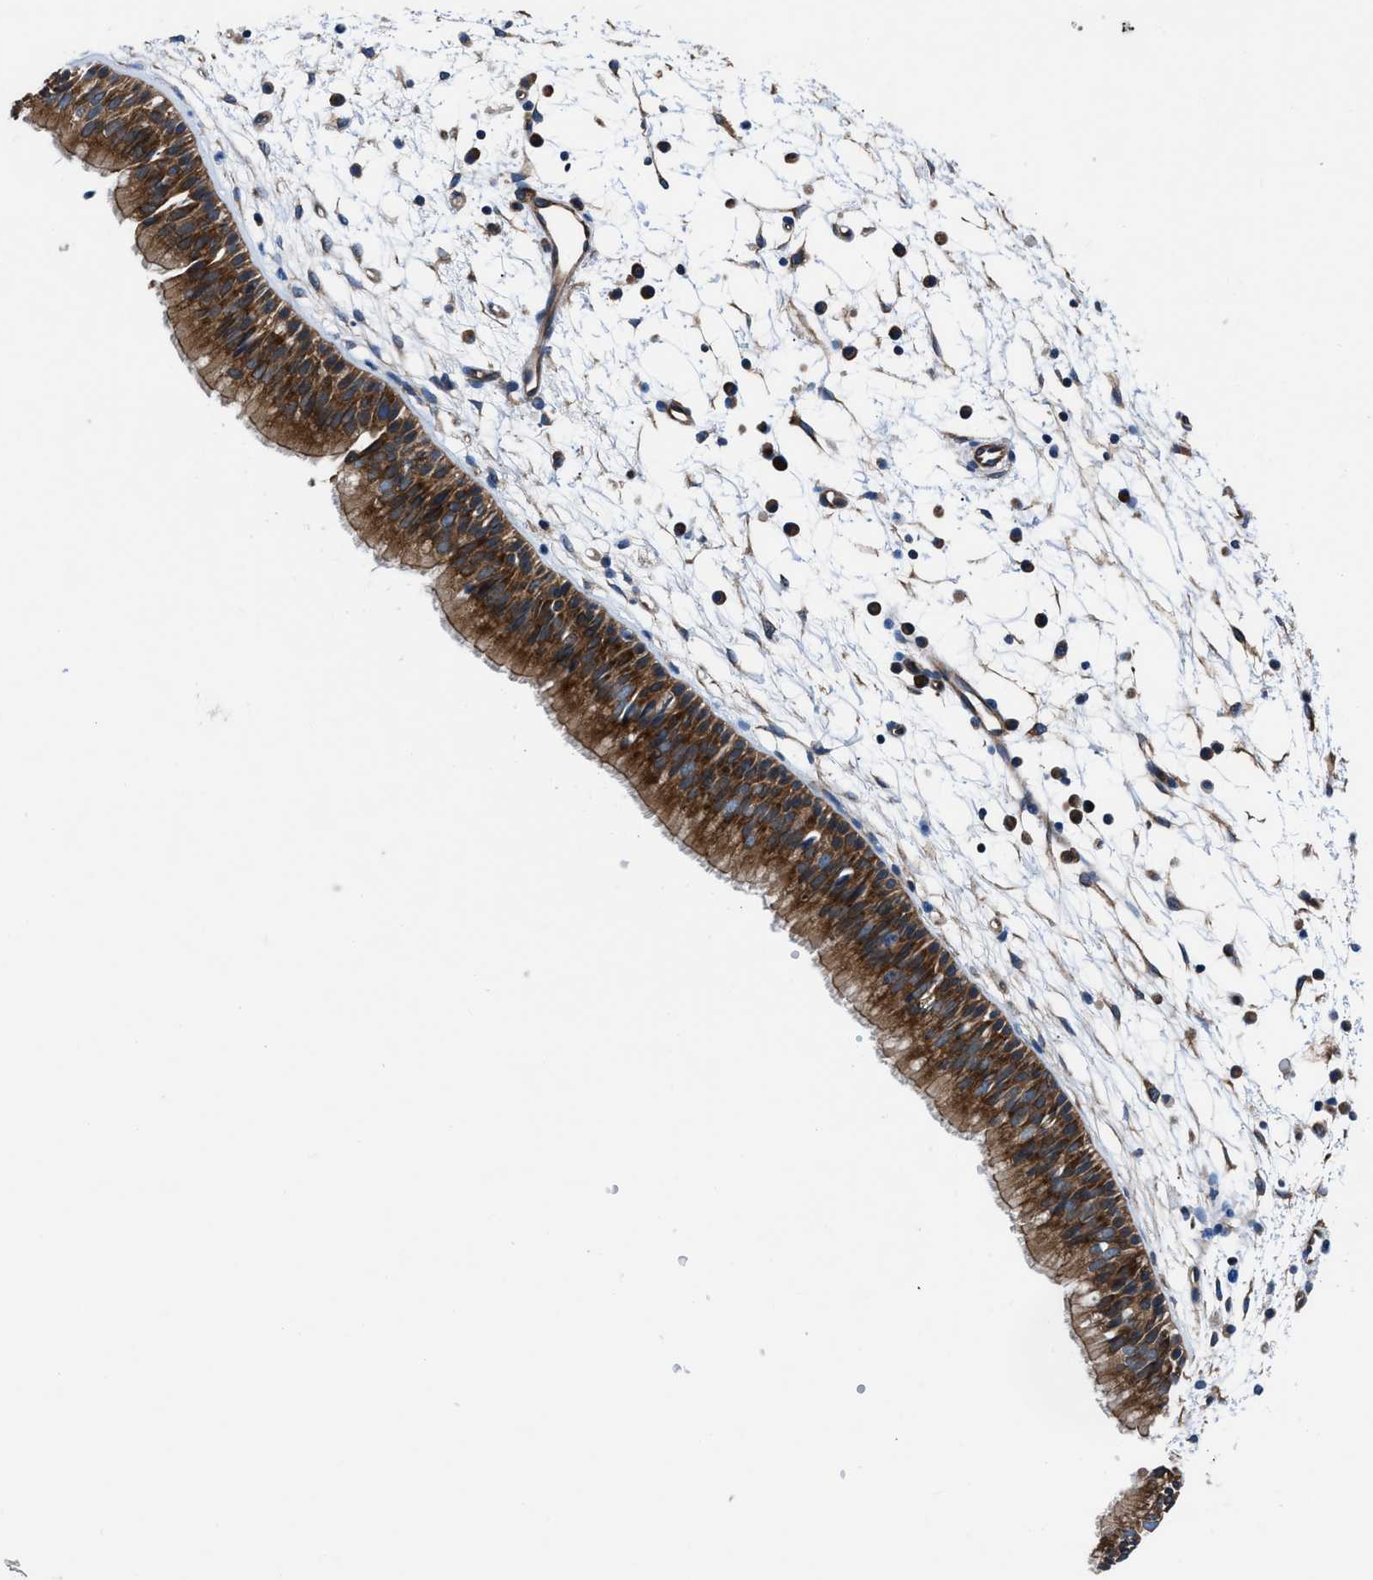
{"staining": {"intensity": "strong", "quantity": ">75%", "location": "cytoplasmic/membranous"}, "tissue": "nasopharynx", "cell_type": "Respiratory epithelial cells", "image_type": "normal", "snomed": [{"axis": "morphology", "description": "Normal tissue, NOS"}, {"axis": "topography", "description": "Nasopharynx"}], "caption": "Immunohistochemical staining of benign human nasopharynx shows high levels of strong cytoplasmic/membranous positivity in approximately >75% of respiratory epithelial cells.", "gene": "TRIP4", "patient": {"sex": "male", "age": 21}}